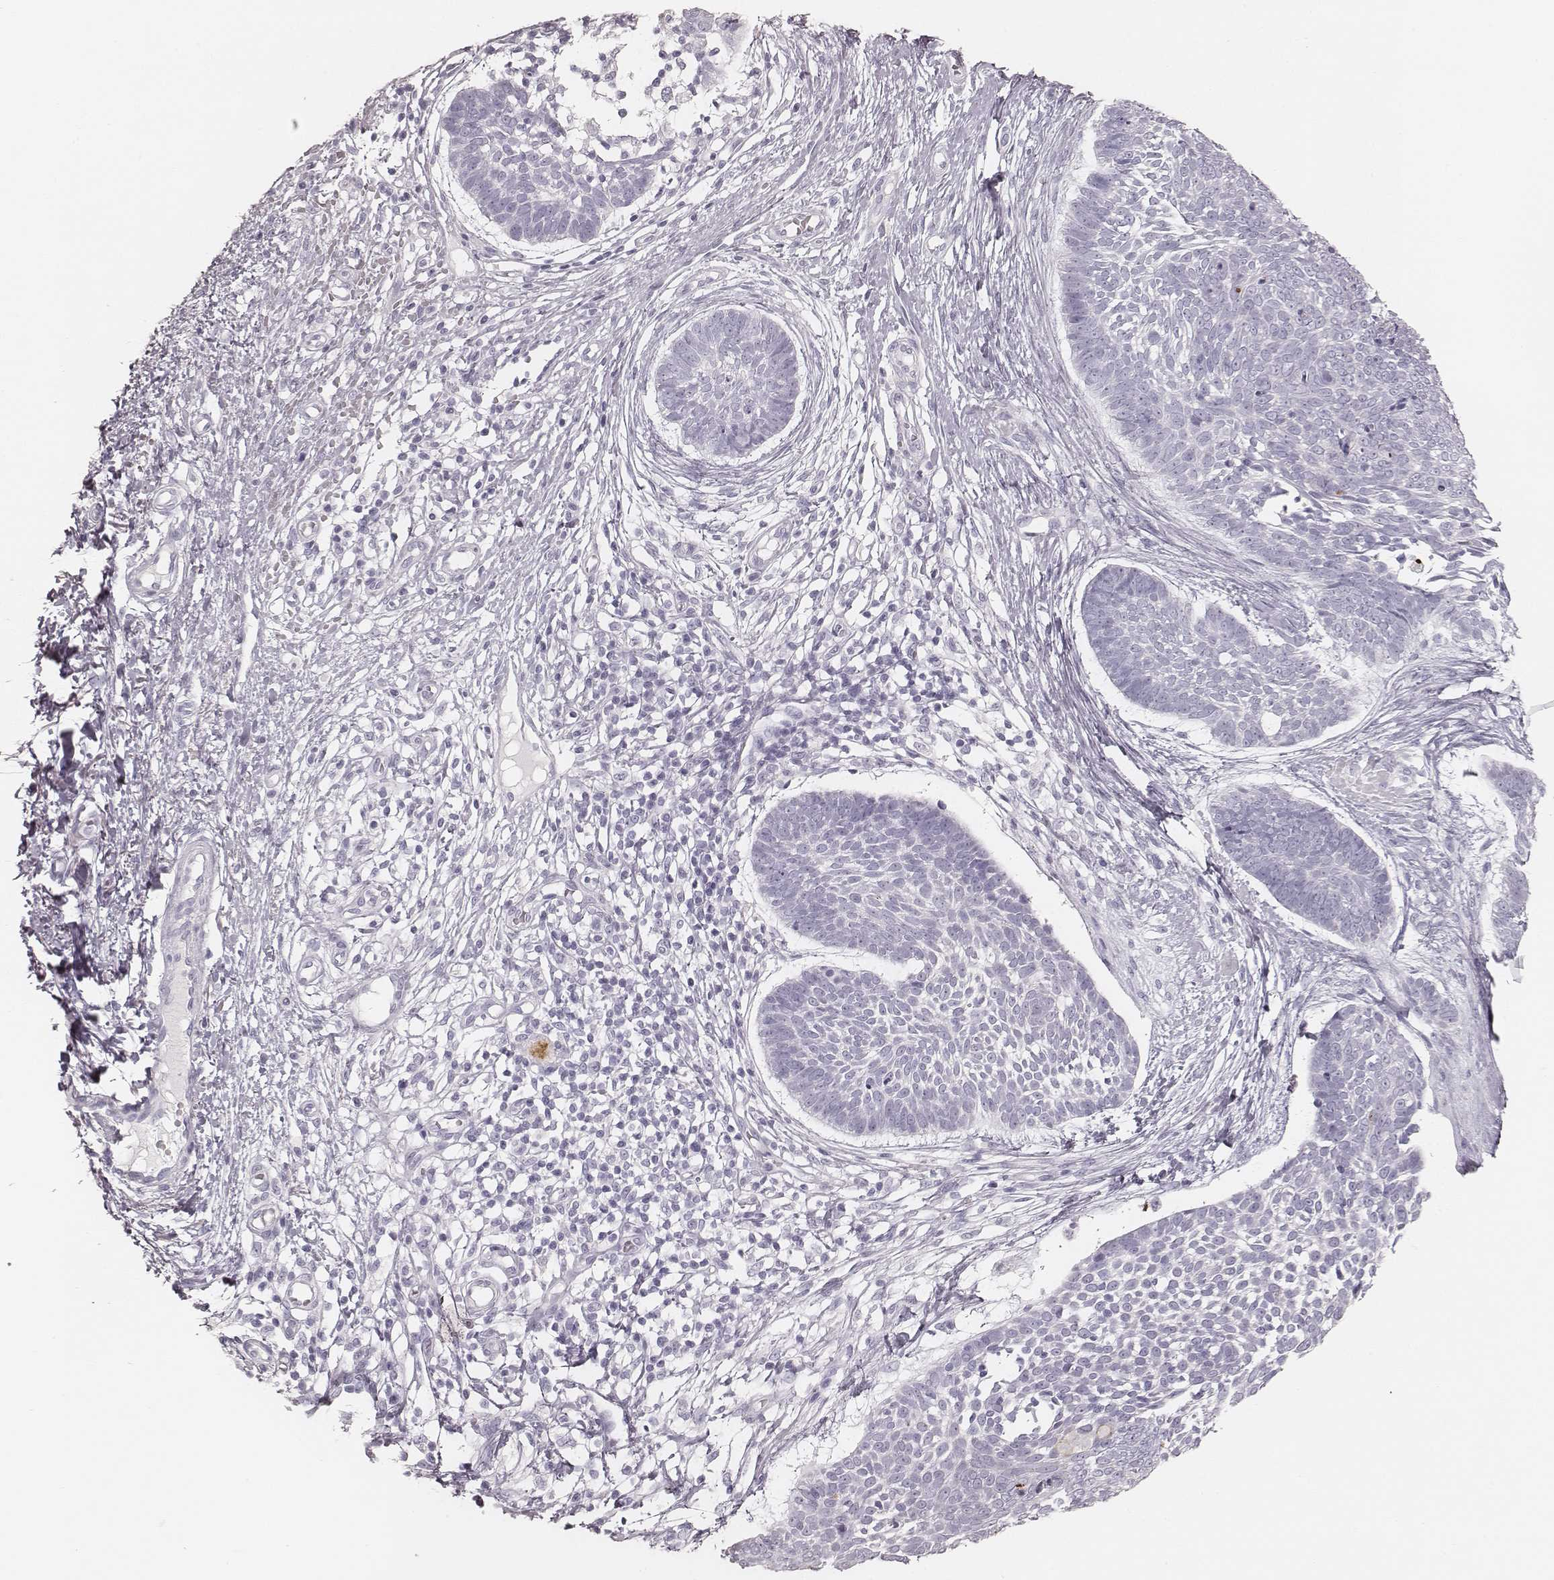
{"staining": {"intensity": "negative", "quantity": "none", "location": "none"}, "tissue": "skin cancer", "cell_type": "Tumor cells", "image_type": "cancer", "snomed": [{"axis": "morphology", "description": "Basal cell carcinoma"}, {"axis": "topography", "description": "Skin"}], "caption": "Human basal cell carcinoma (skin) stained for a protein using IHC demonstrates no staining in tumor cells.", "gene": "KRT82", "patient": {"sex": "male", "age": 85}}